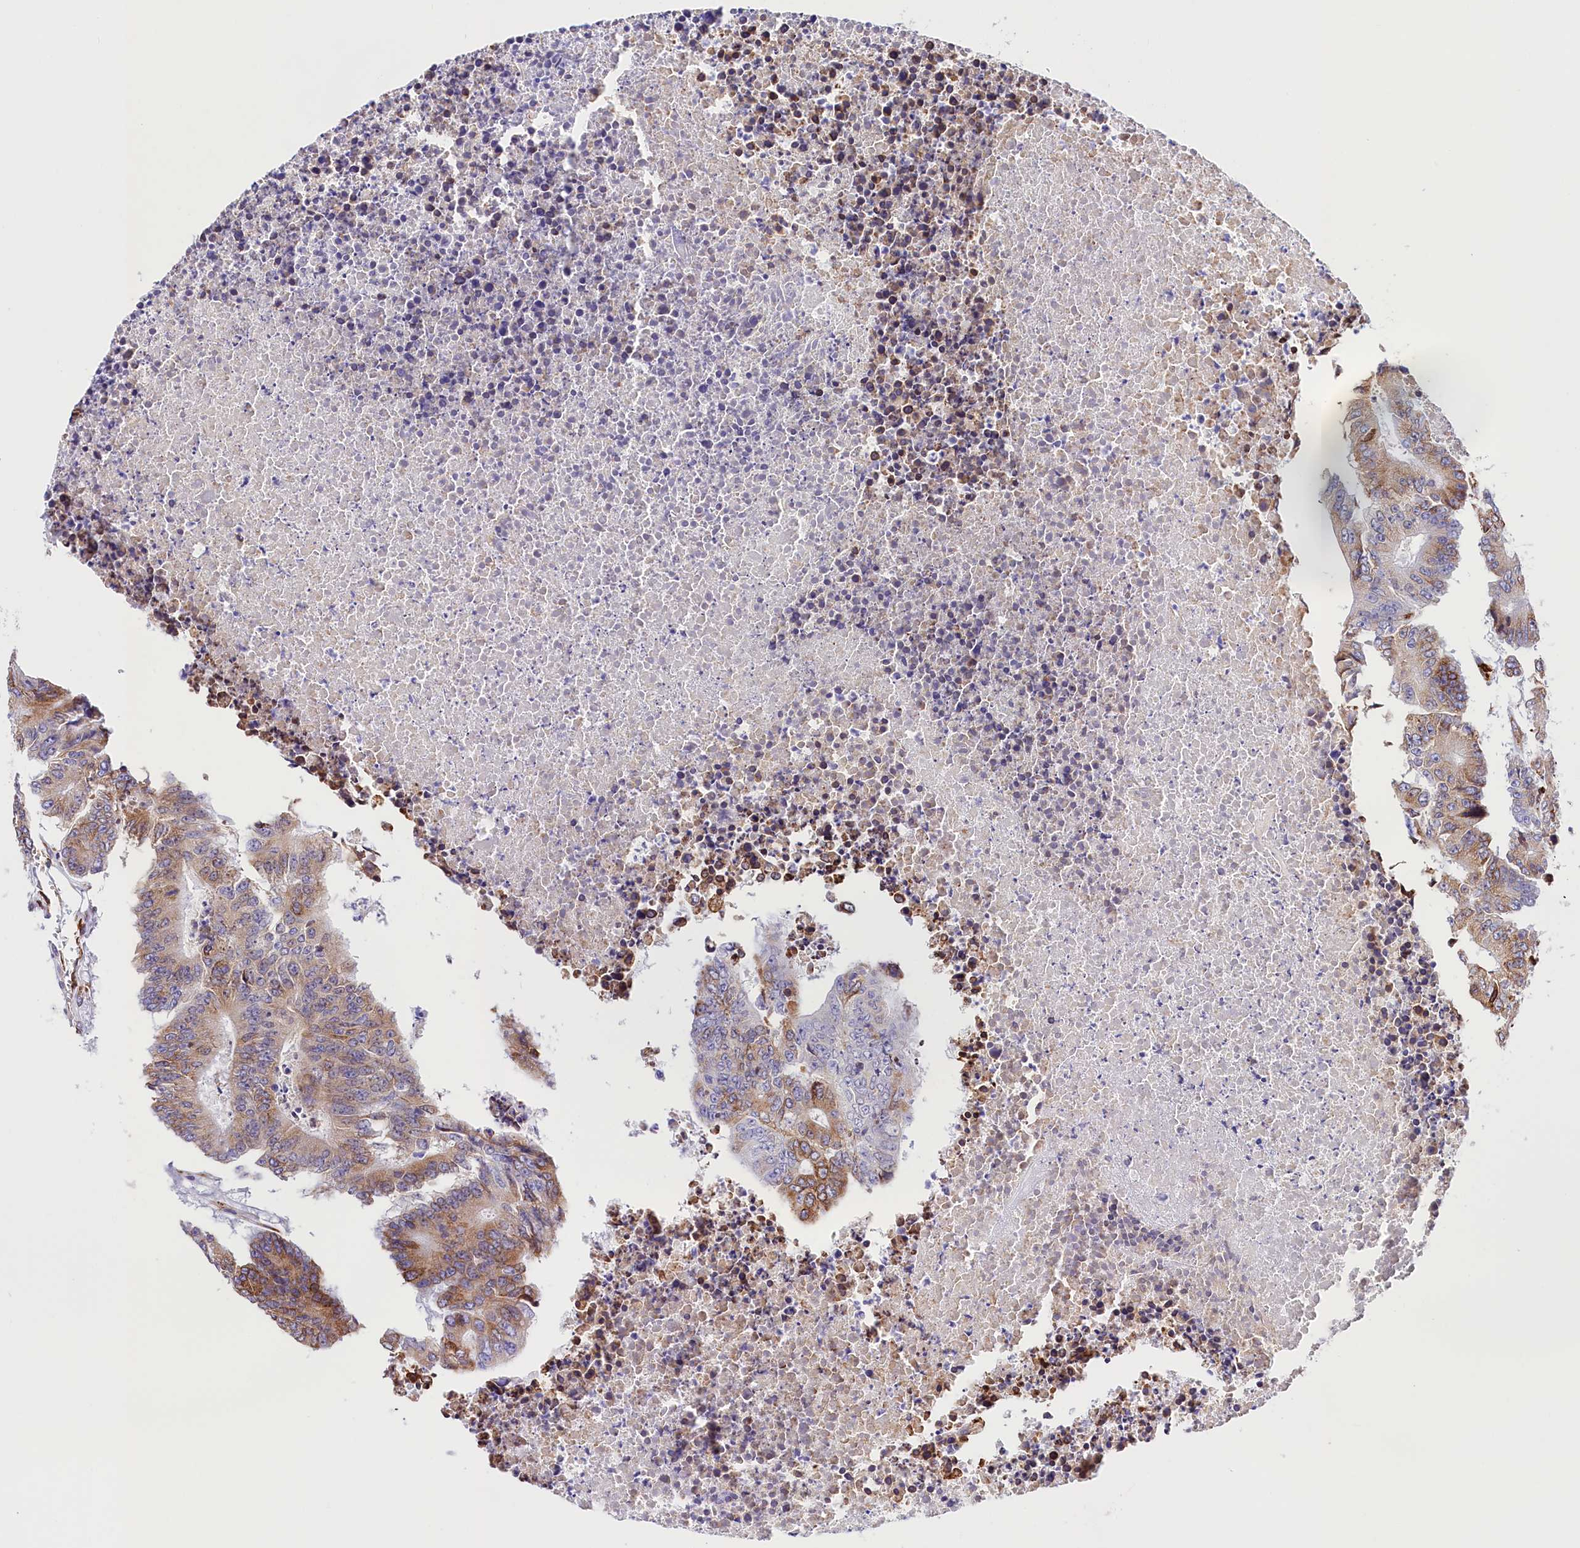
{"staining": {"intensity": "moderate", "quantity": "25%-75%", "location": "cytoplasmic/membranous"}, "tissue": "colorectal cancer", "cell_type": "Tumor cells", "image_type": "cancer", "snomed": [{"axis": "morphology", "description": "Adenocarcinoma, NOS"}, {"axis": "topography", "description": "Colon"}], "caption": "Brown immunohistochemical staining in colorectal cancer (adenocarcinoma) demonstrates moderate cytoplasmic/membranous expression in approximately 25%-75% of tumor cells. Using DAB (3,3'-diaminobenzidine) (brown) and hematoxylin (blue) stains, captured at high magnification using brightfield microscopy.", "gene": "ITGA1", "patient": {"sex": "male", "age": 87}}